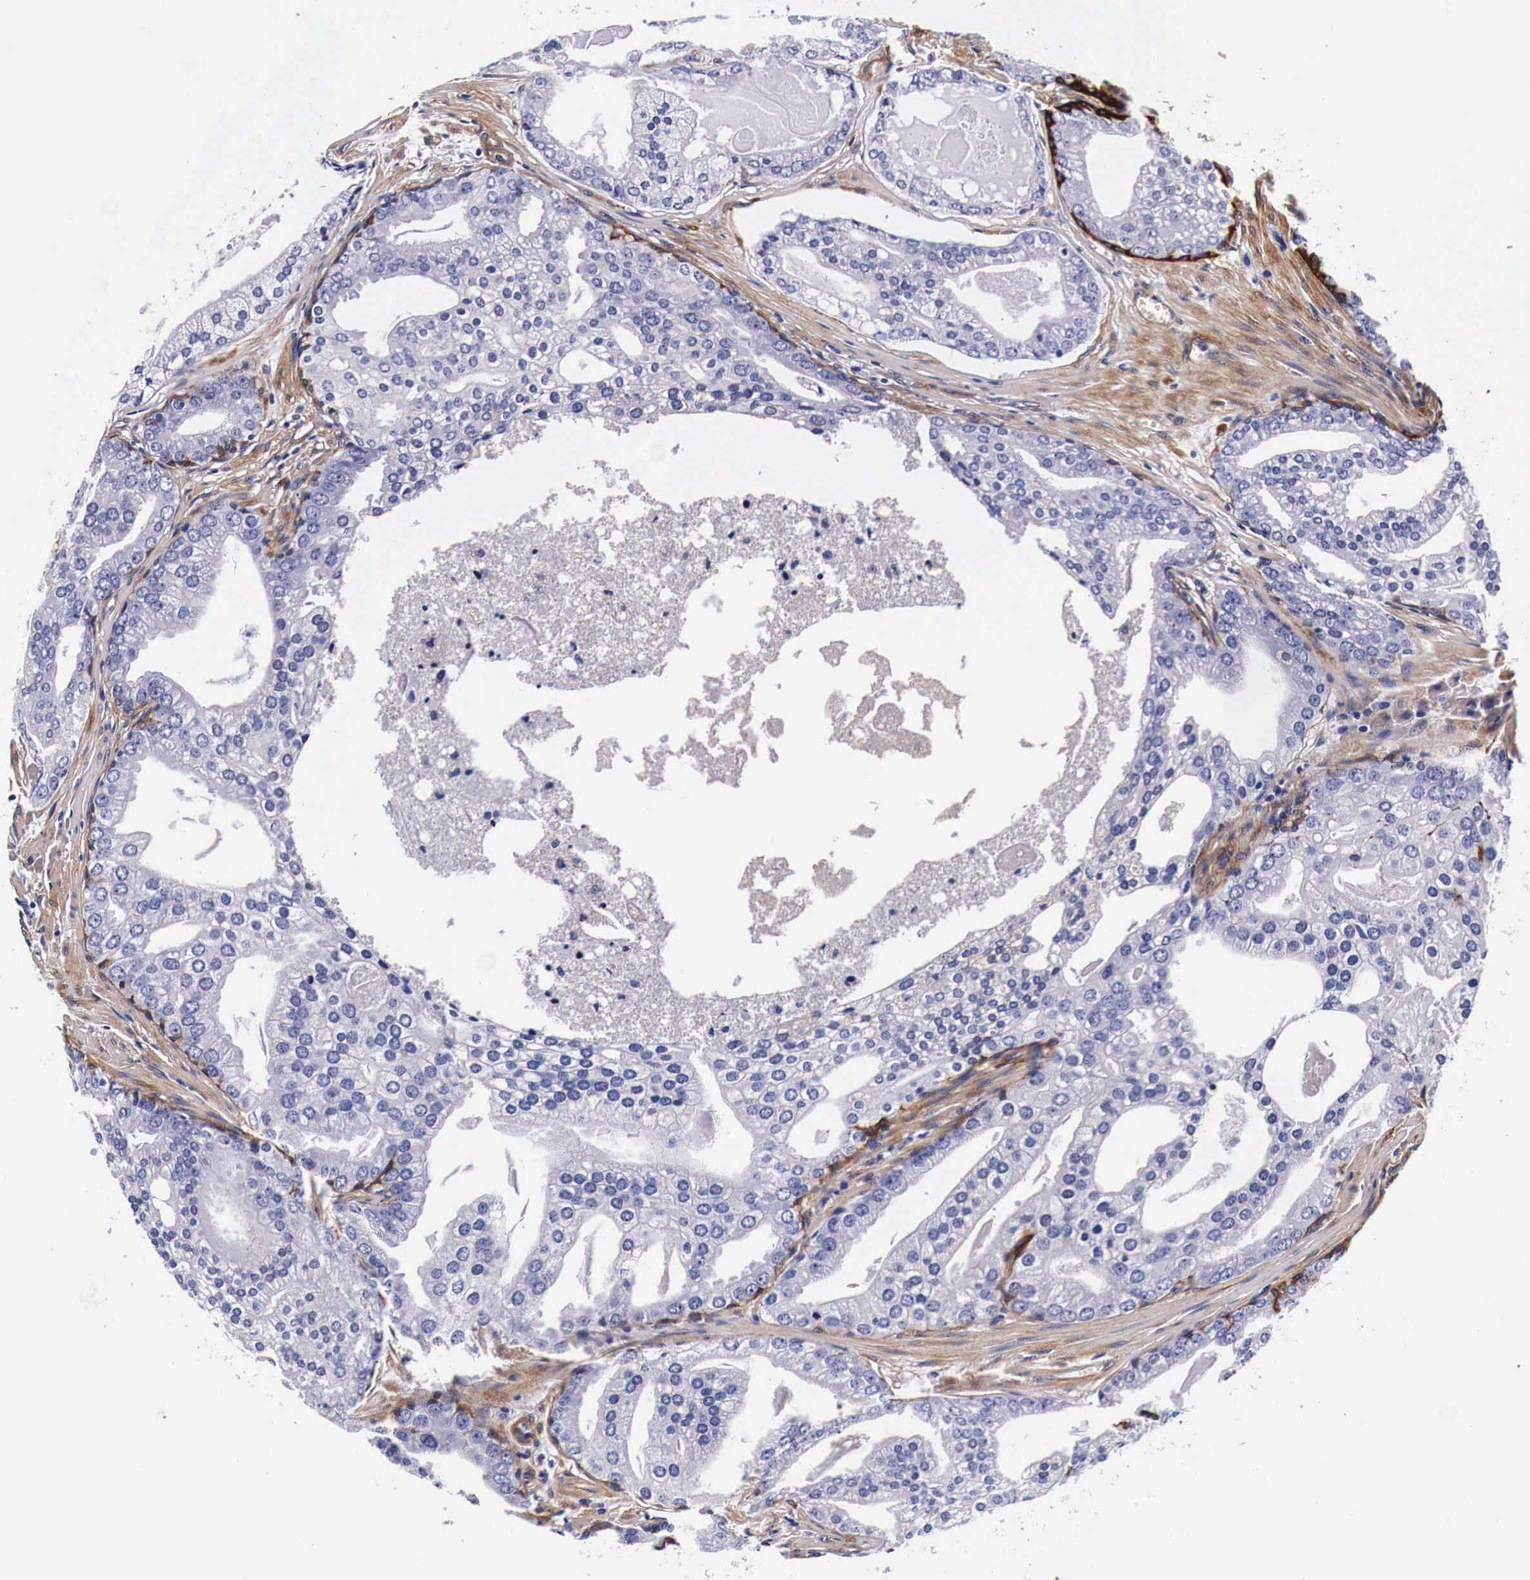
{"staining": {"intensity": "negative", "quantity": "none", "location": "none"}, "tissue": "prostate cancer", "cell_type": "Tumor cells", "image_type": "cancer", "snomed": [{"axis": "morphology", "description": "Adenocarcinoma, High grade"}, {"axis": "topography", "description": "Prostate"}], "caption": "The IHC histopathology image has no significant staining in tumor cells of prostate cancer tissue.", "gene": "HSPB1", "patient": {"sex": "male", "age": 56}}